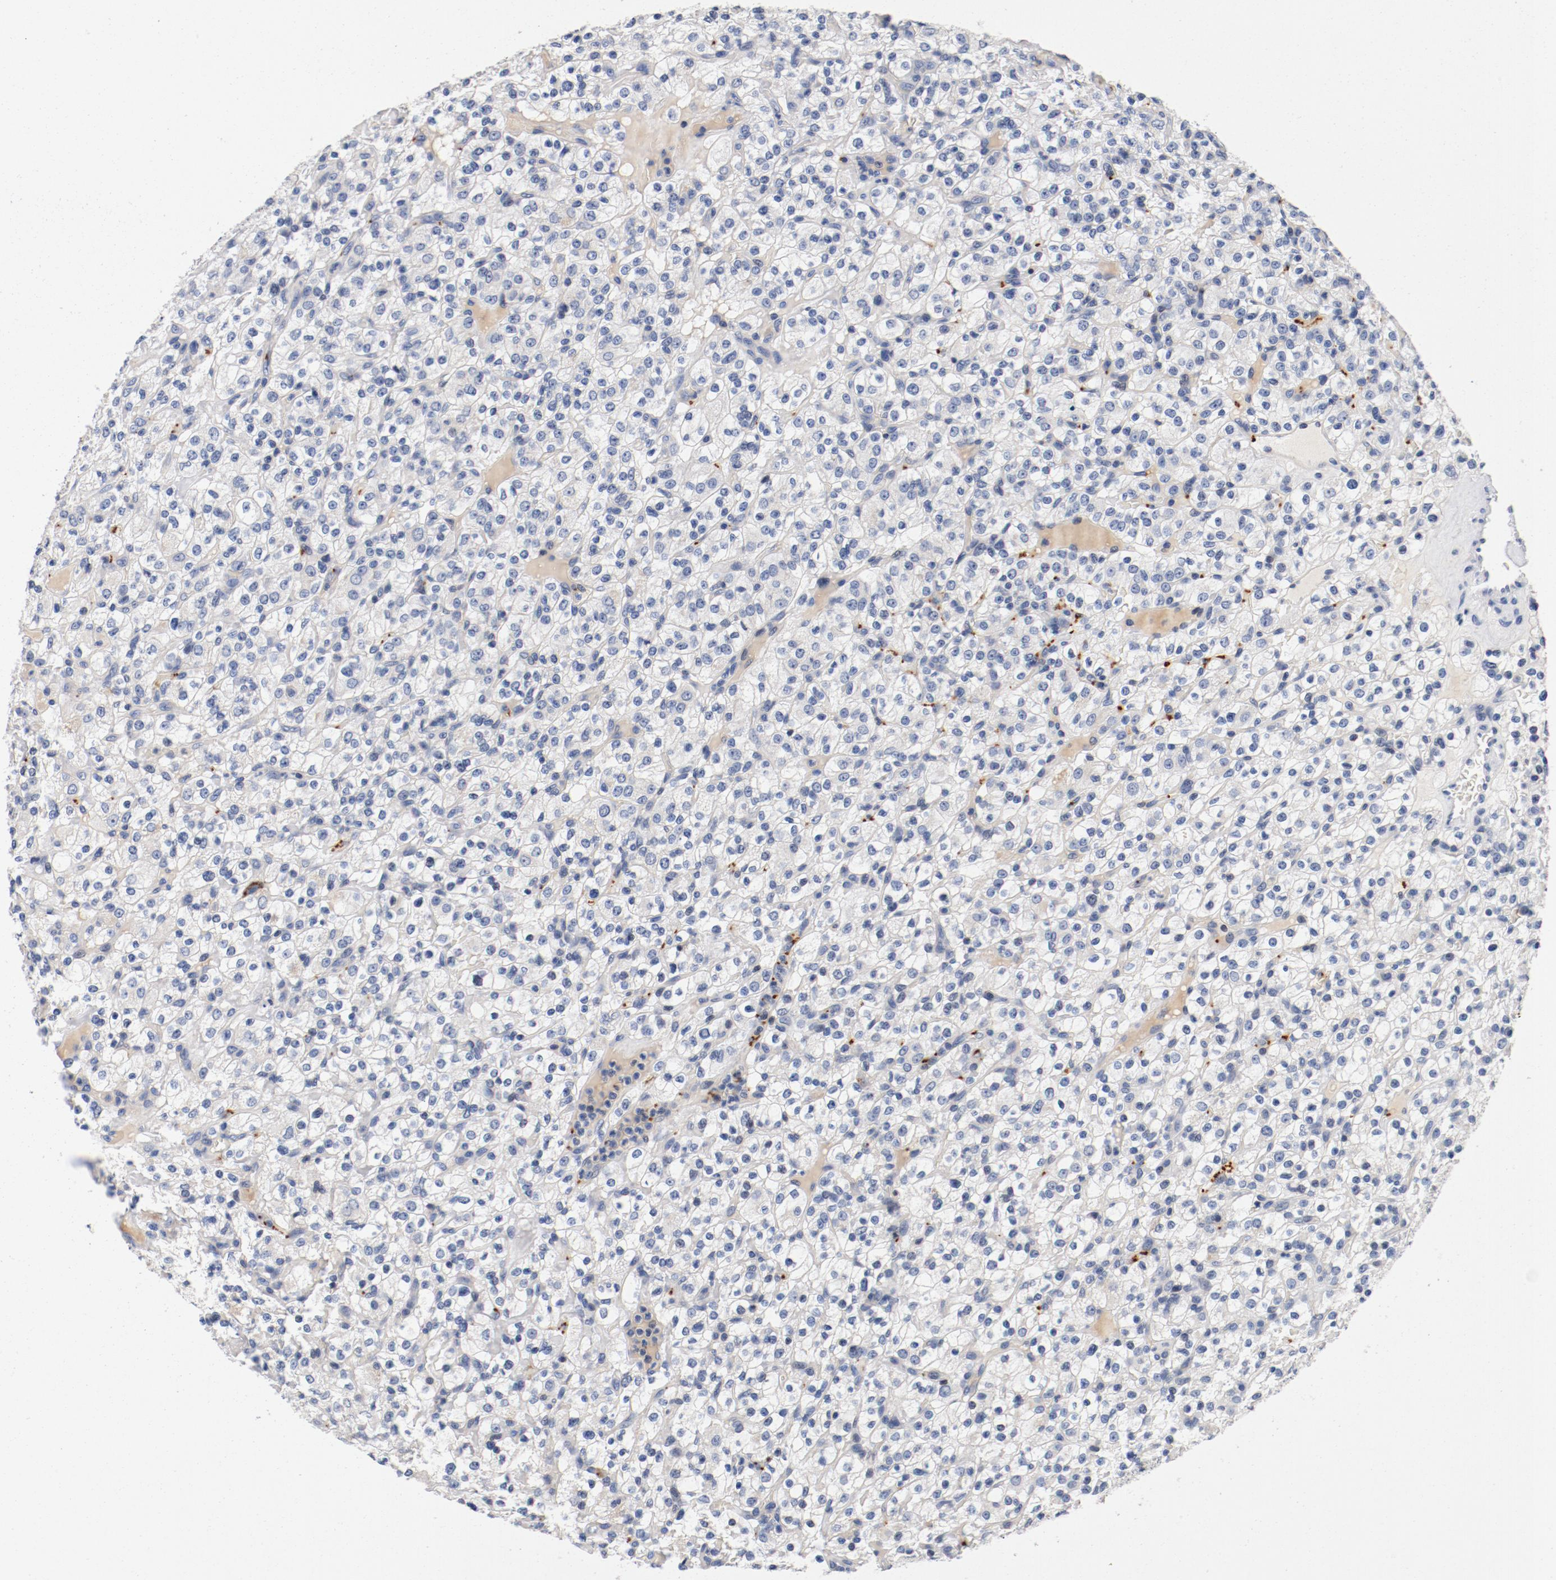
{"staining": {"intensity": "weak", "quantity": "<25%", "location": "cytoplasmic/membranous"}, "tissue": "renal cancer", "cell_type": "Tumor cells", "image_type": "cancer", "snomed": [{"axis": "morphology", "description": "Normal tissue, NOS"}, {"axis": "morphology", "description": "Adenocarcinoma, NOS"}, {"axis": "topography", "description": "Kidney"}], "caption": "This is an immunohistochemistry image of human renal adenocarcinoma. There is no positivity in tumor cells.", "gene": "PIM1", "patient": {"sex": "female", "age": 72}}